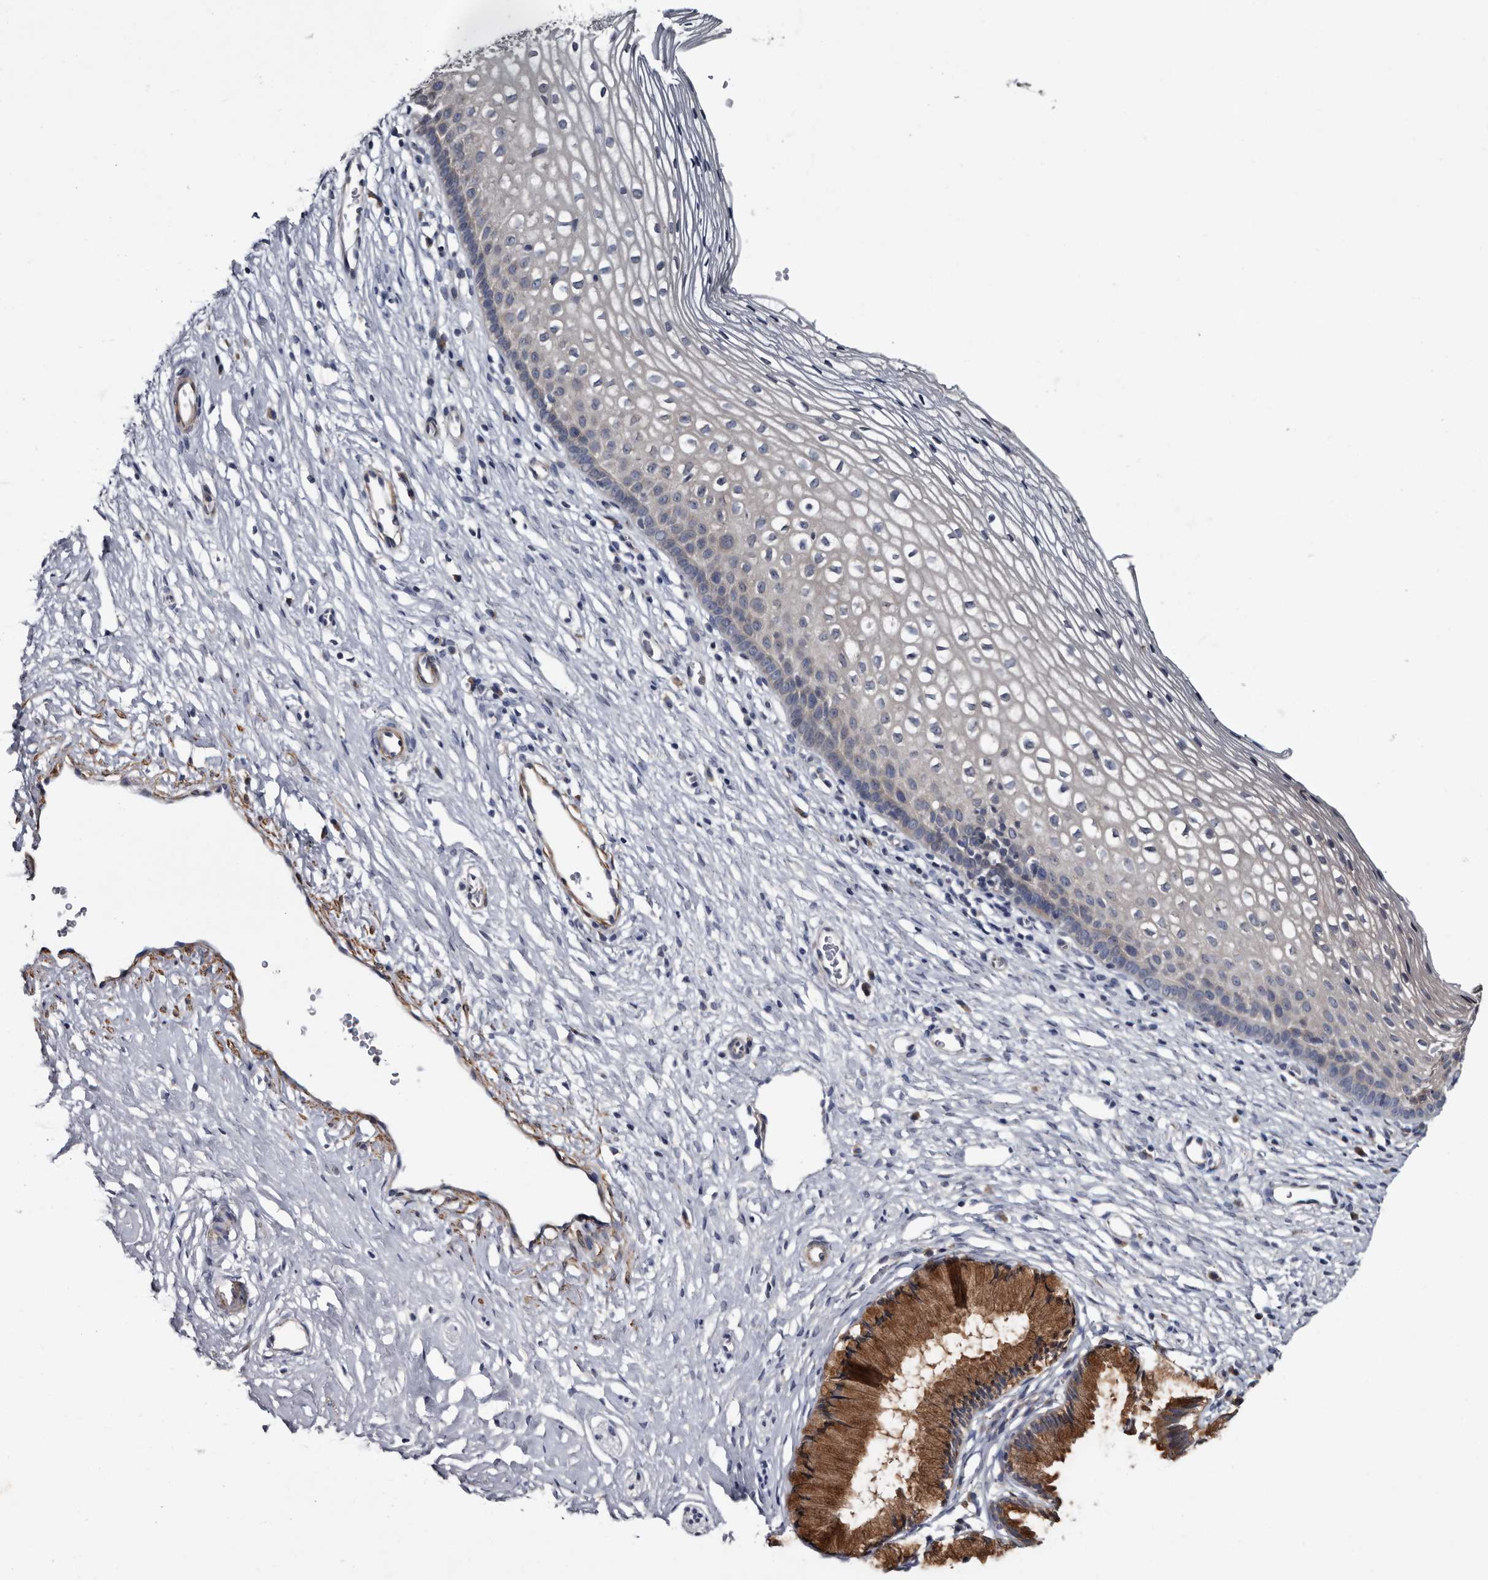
{"staining": {"intensity": "strong", "quantity": ">75%", "location": "cytoplasmic/membranous"}, "tissue": "cervix", "cell_type": "Glandular cells", "image_type": "normal", "snomed": [{"axis": "morphology", "description": "Normal tissue, NOS"}, {"axis": "topography", "description": "Cervix"}], "caption": "Immunohistochemical staining of unremarkable human cervix exhibits high levels of strong cytoplasmic/membranous positivity in approximately >75% of glandular cells.", "gene": "IARS1", "patient": {"sex": "female", "age": 27}}